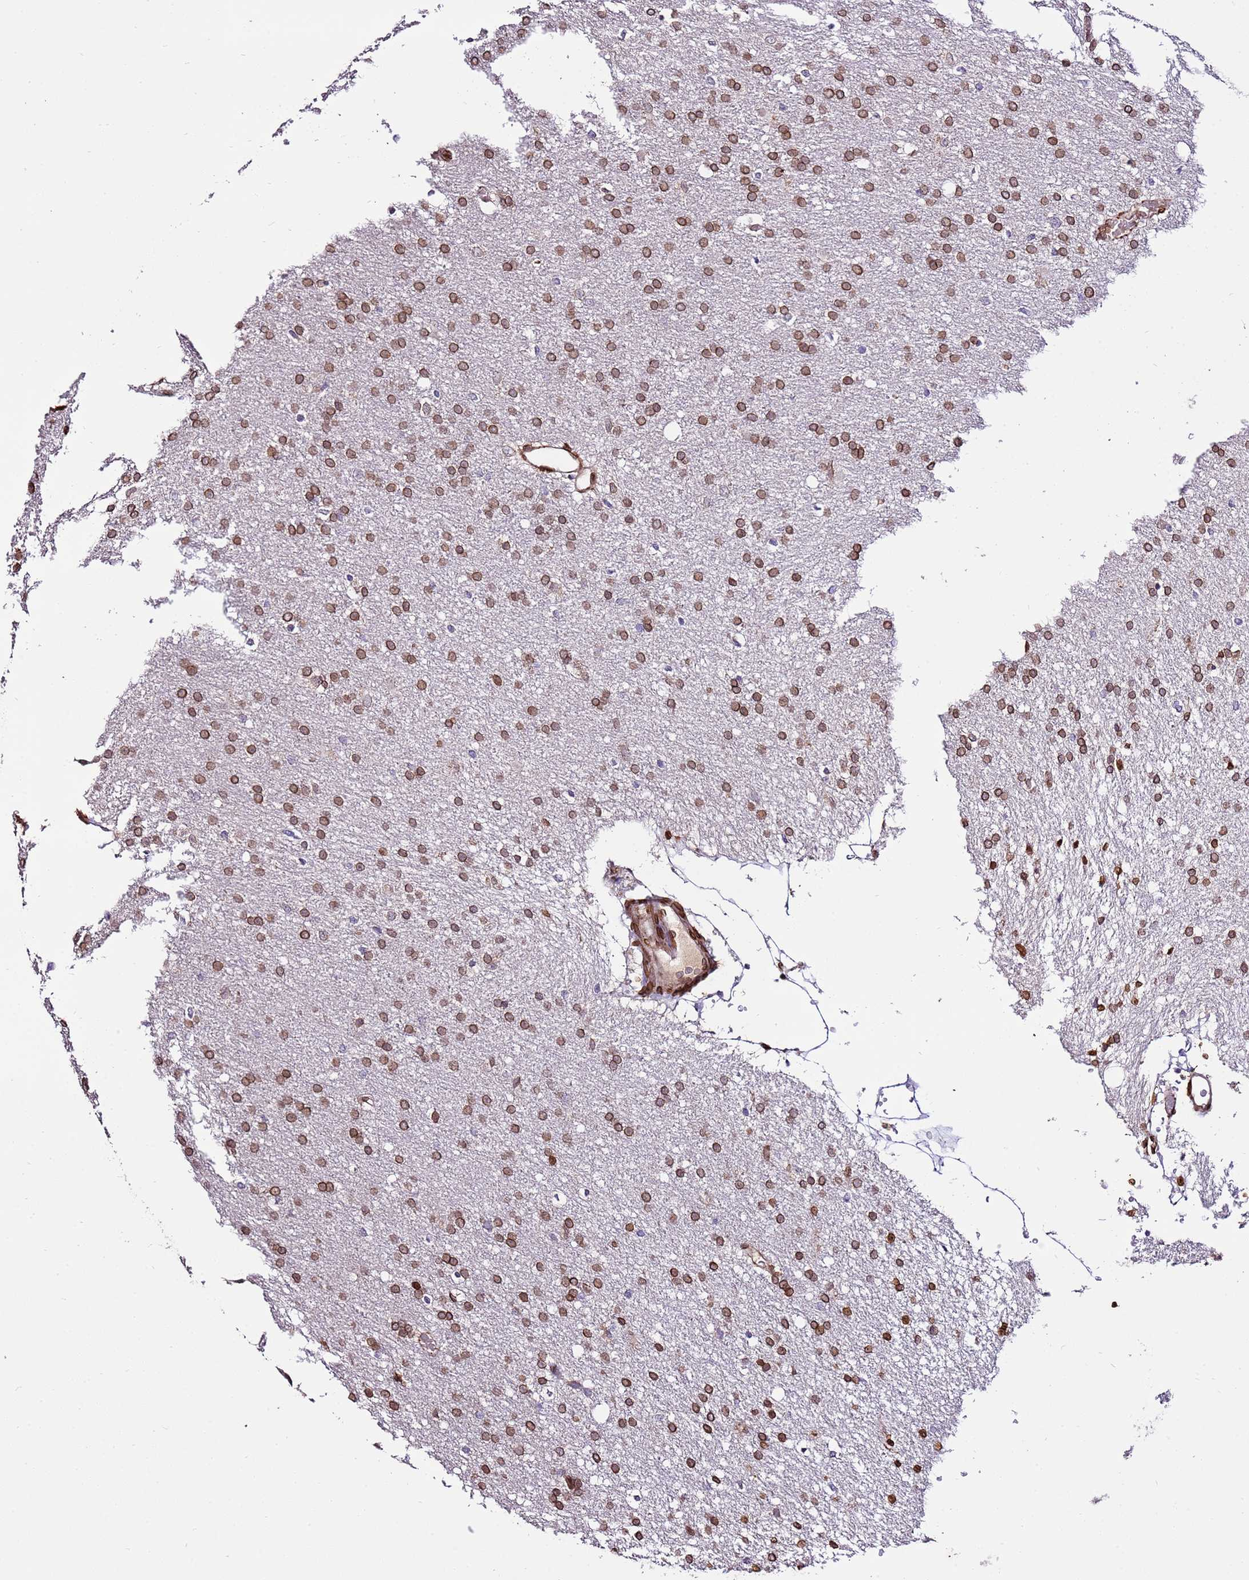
{"staining": {"intensity": "strong", "quantity": ">75%", "location": "cytoplasmic/membranous,nuclear"}, "tissue": "glioma", "cell_type": "Tumor cells", "image_type": "cancer", "snomed": [{"axis": "morphology", "description": "Glioma, malignant, High grade"}, {"axis": "topography", "description": "Brain"}], "caption": "This is an image of immunohistochemistry staining of glioma, which shows strong expression in the cytoplasmic/membranous and nuclear of tumor cells.", "gene": "TMEM47", "patient": {"sex": "male", "age": 72}}